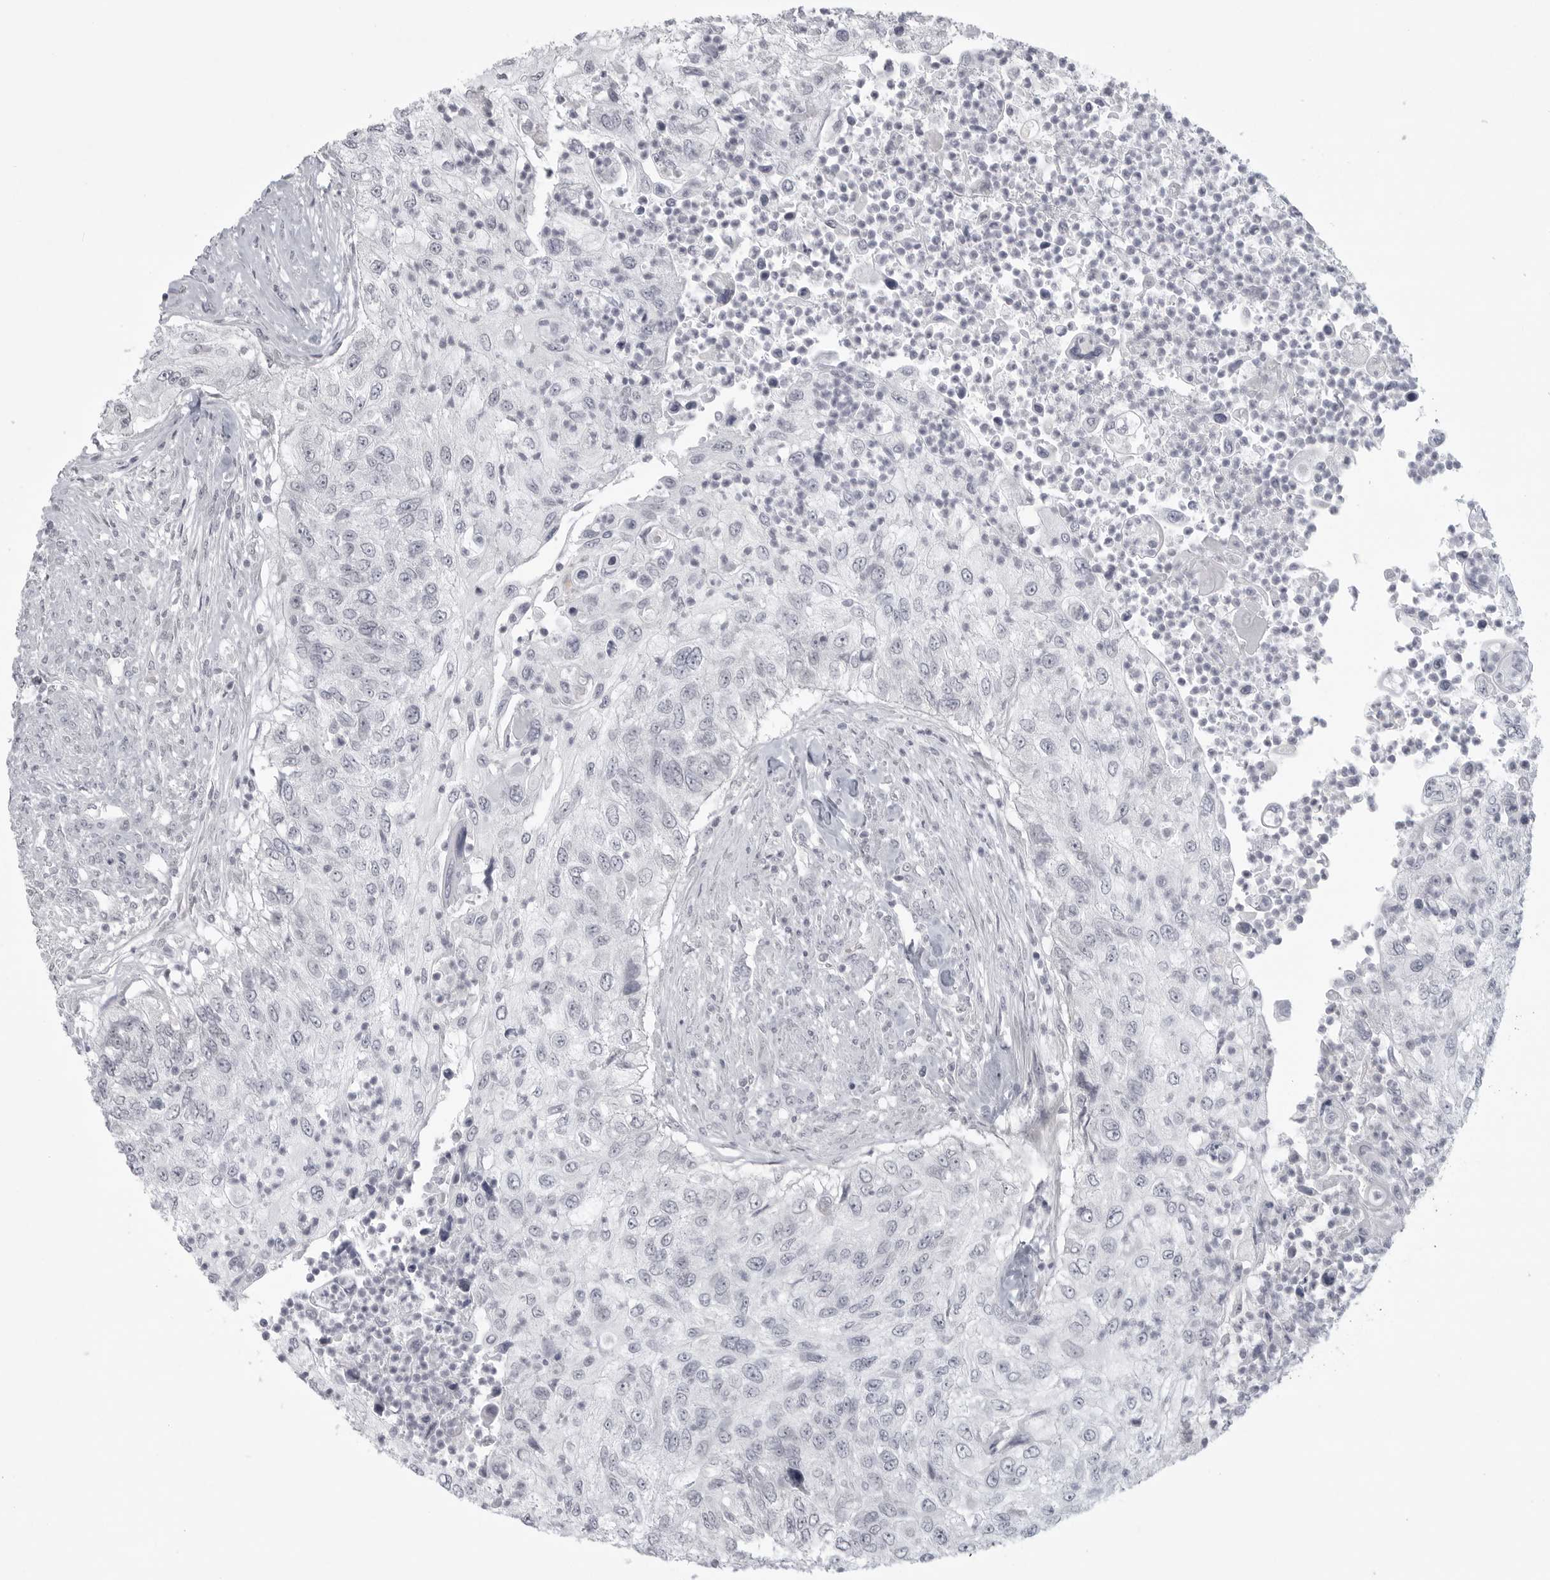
{"staining": {"intensity": "negative", "quantity": "none", "location": "none"}, "tissue": "urothelial cancer", "cell_type": "Tumor cells", "image_type": "cancer", "snomed": [{"axis": "morphology", "description": "Urothelial carcinoma, High grade"}, {"axis": "topography", "description": "Urinary bladder"}], "caption": "Human urothelial carcinoma (high-grade) stained for a protein using IHC shows no expression in tumor cells.", "gene": "TCTN3", "patient": {"sex": "female", "age": 60}}